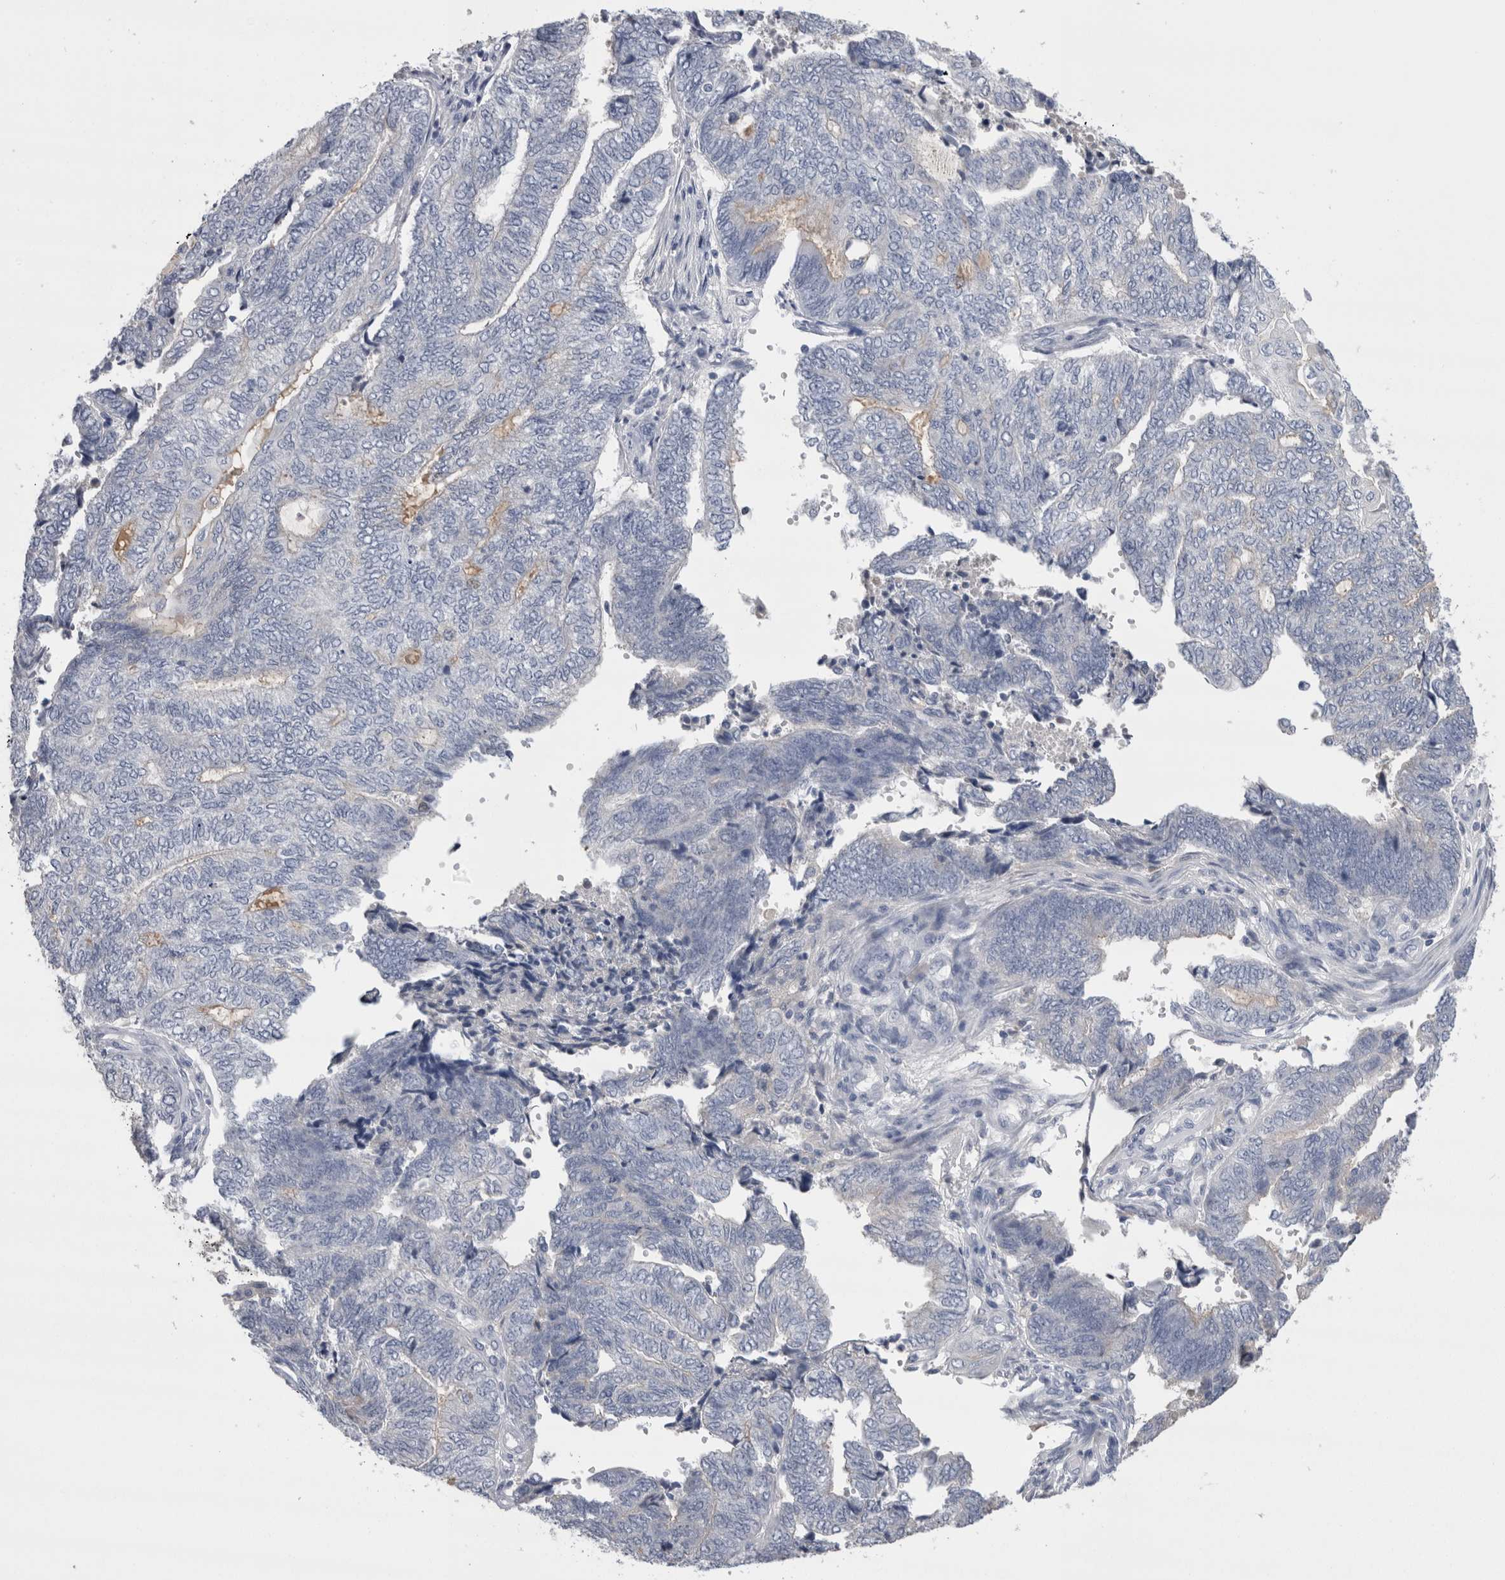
{"staining": {"intensity": "negative", "quantity": "none", "location": "none"}, "tissue": "endometrial cancer", "cell_type": "Tumor cells", "image_type": "cancer", "snomed": [{"axis": "morphology", "description": "Adenocarcinoma, NOS"}, {"axis": "topography", "description": "Uterus"}, {"axis": "topography", "description": "Endometrium"}], "caption": "Immunohistochemical staining of endometrial cancer (adenocarcinoma) reveals no significant staining in tumor cells.", "gene": "REG1A", "patient": {"sex": "female", "age": 70}}